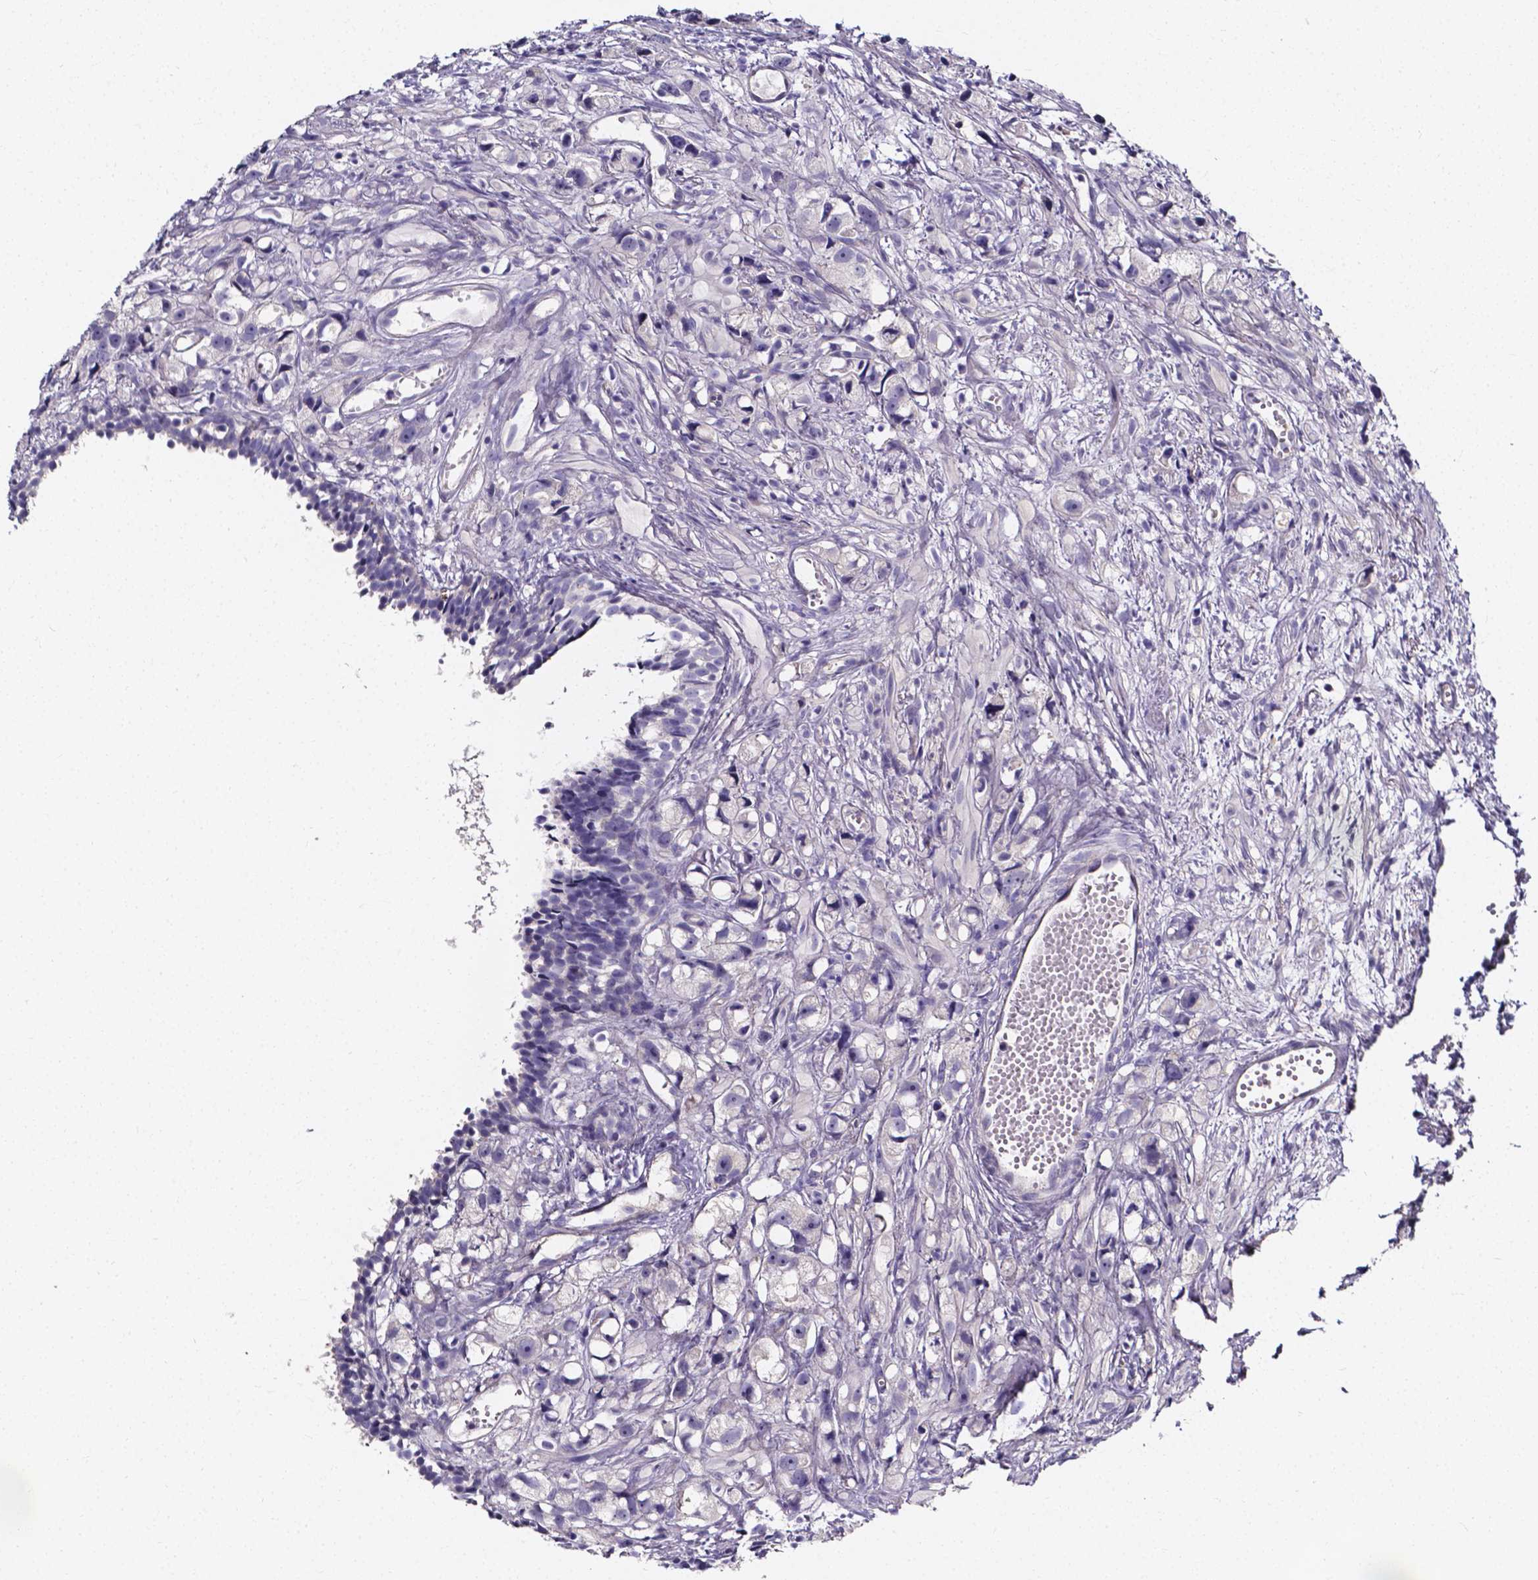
{"staining": {"intensity": "negative", "quantity": "none", "location": "none"}, "tissue": "prostate cancer", "cell_type": "Tumor cells", "image_type": "cancer", "snomed": [{"axis": "morphology", "description": "Adenocarcinoma, High grade"}, {"axis": "topography", "description": "Prostate"}], "caption": "IHC histopathology image of human prostate cancer (high-grade adenocarcinoma) stained for a protein (brown), which demonstrates no staining in tumor cells.", "gene": "CACNG8", "patient": {"sex": "male", "age": 75}}